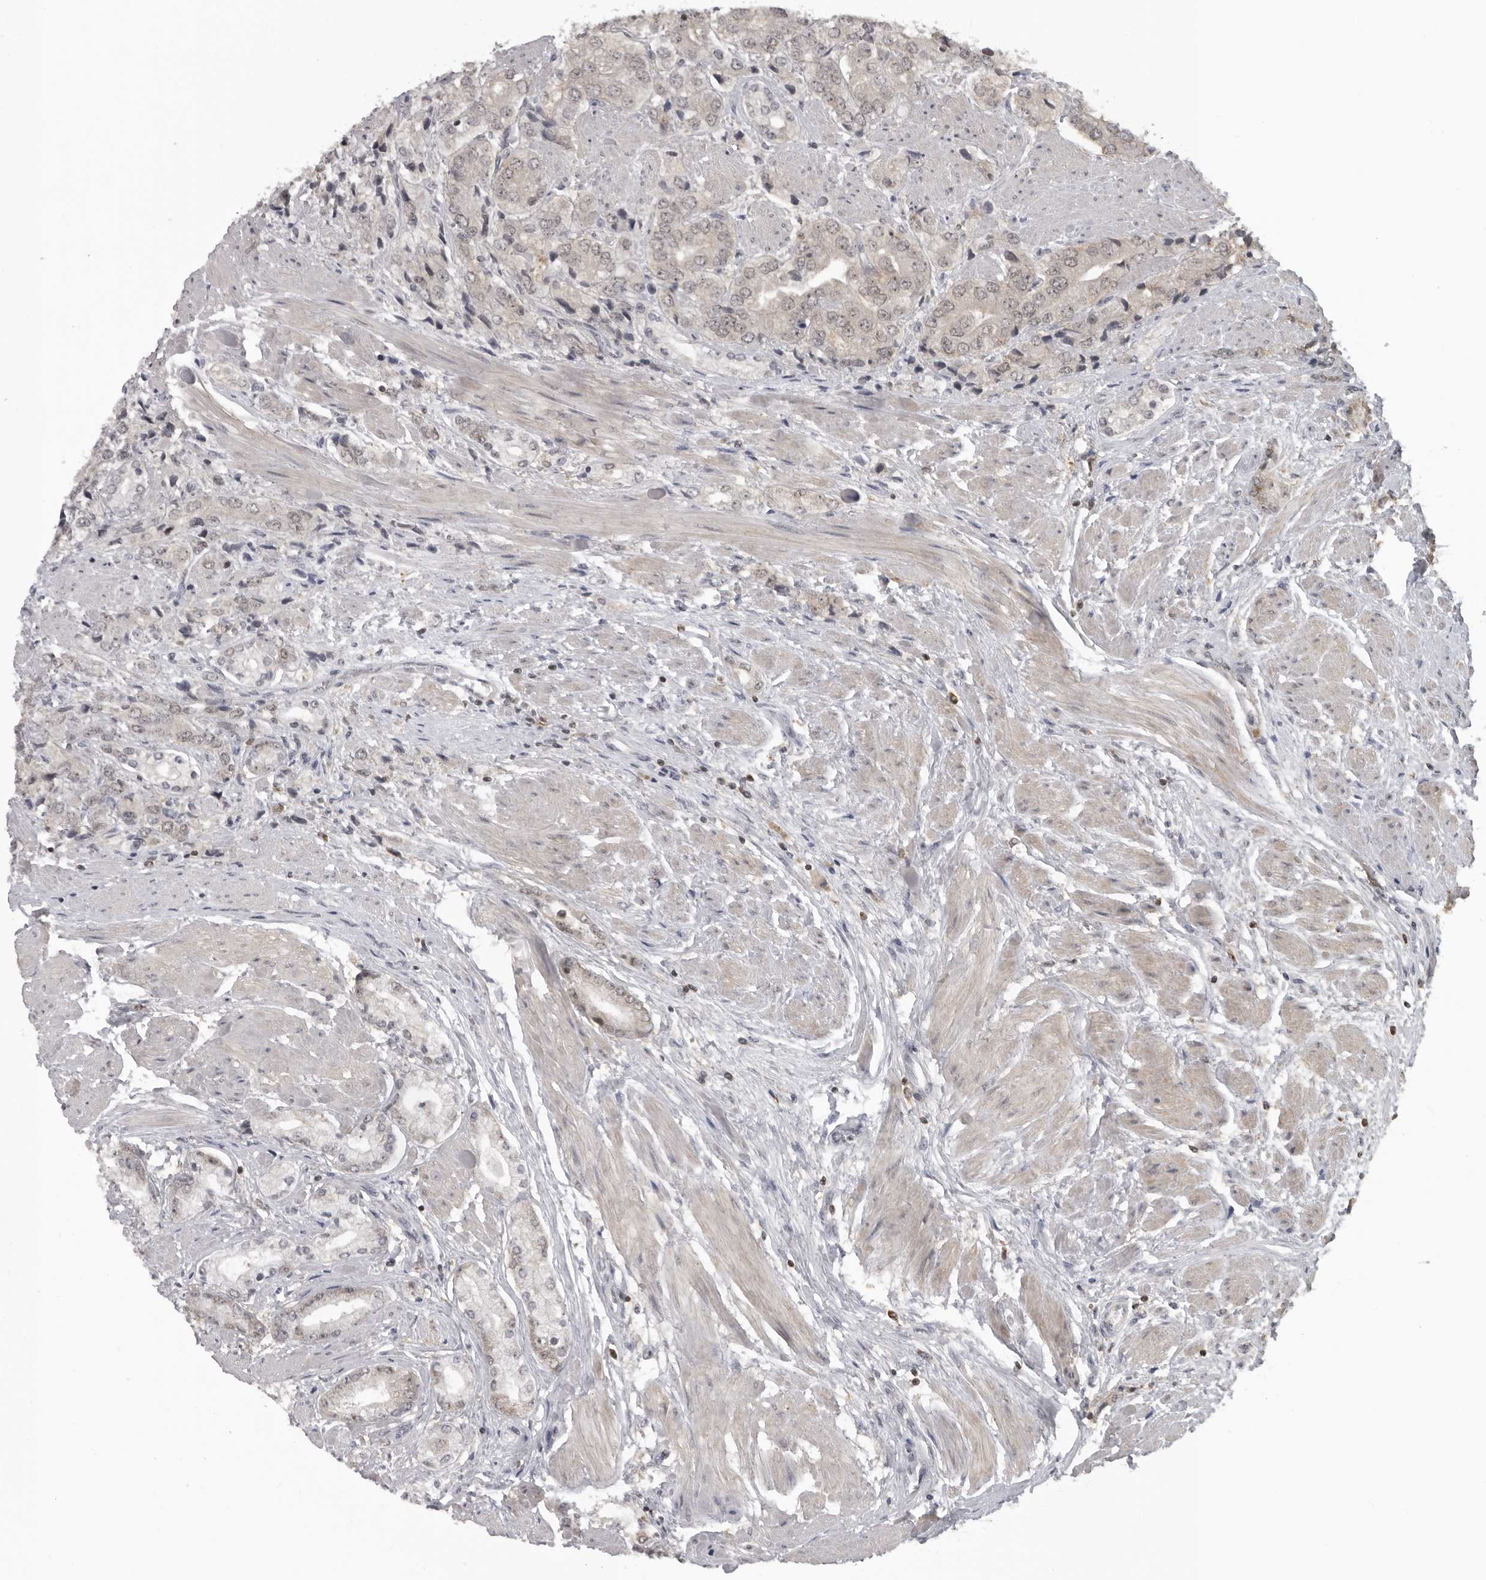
{"staining": {"intensity": "negative", "quantity": "none", "location": "none"}, "tissue": "prostate cancer", "cell_type": "Tumor cells", "image_type": "cancer", "snomed": [{"axis": "morphology", "description": "Adenocarcinoma, High grade"}, {"axis": "topography", "description": "Prostate"}], "caption": "High magnification brightfield microscopy of prostate cancer stained with DAB (brown) and counterstained with hematoxylin (blue): tumor cells show no significant expression.", "gene": "PDCL3", "patient": {"sex": "male", "age": 50}}